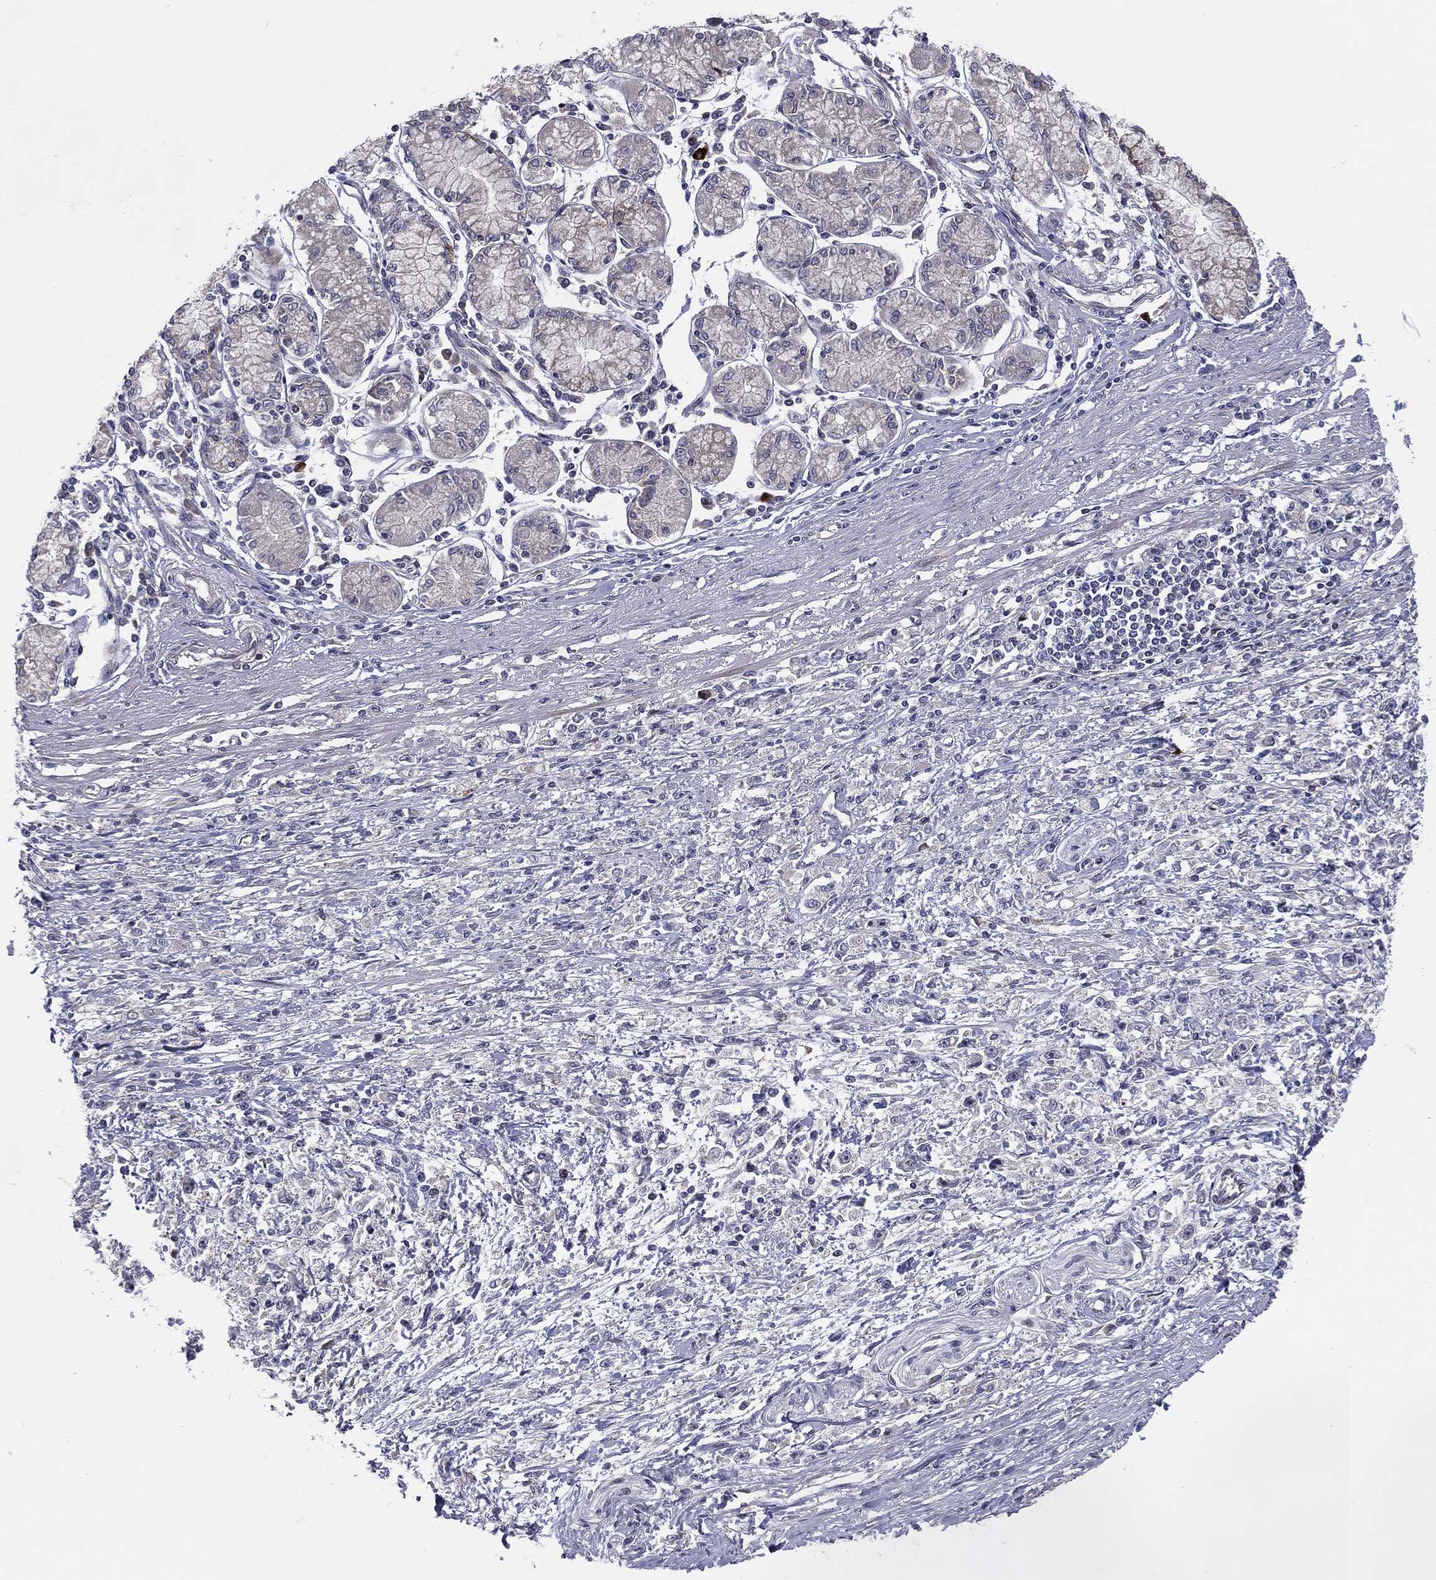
{"staining": {"intensity": "negative", "quantity": "none", "location": "none"}, "tissue": "stomach cancer", "cell_type": "Tumor cells", "image_type": "cancer", "snomed": [{"axis": "morphology", "description": "Adenocarcinoma, NOS"}, {"axis": "topography", "description": "Stomach"}], "caption": "IHC of adenocarcinoma (stomach) exhibits no expression in tumor cells. Nuclei are stained in blue.", "gene": "UTP14A", "patient": {"sex": "female", "age": 59}}